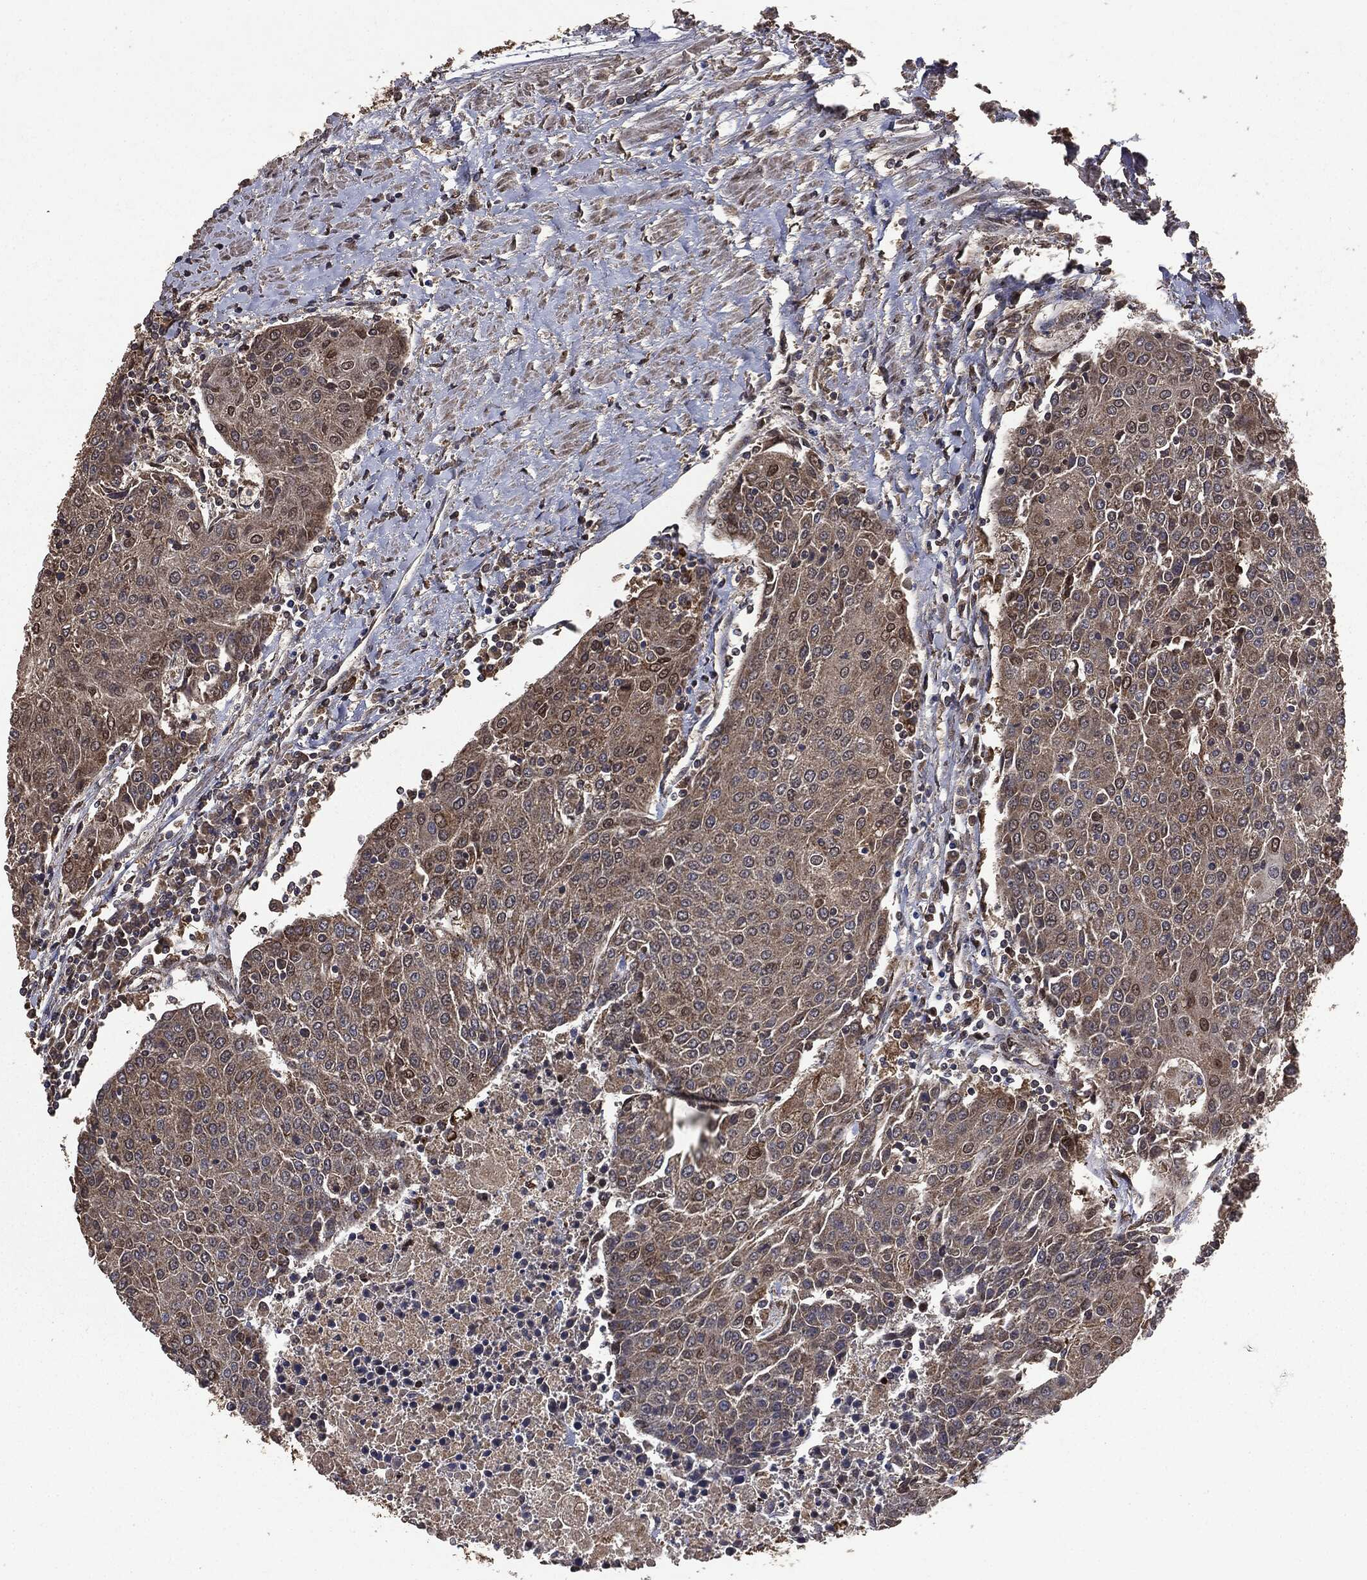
{"staining": {"intensity": "moderate", "quantity": "<25%", "location": "nuclear"}, "tissue": "urothelial cancer", "cell_type": "Tumor cells", "image_type": "cancer", "snomed": [{"axis": "morphology", "description": "Urothelial carcinoma, High grade"}, {"axis": "topography", "description": "Urinary bladder"}], "caption": "DAB immunohistochemical staining of human urothelial cancer shows moderate nuclear protein staining in about <25% of tumor cells.", "gene": "PPP6R2", "patient": {"sex": "female", "age": 85}}